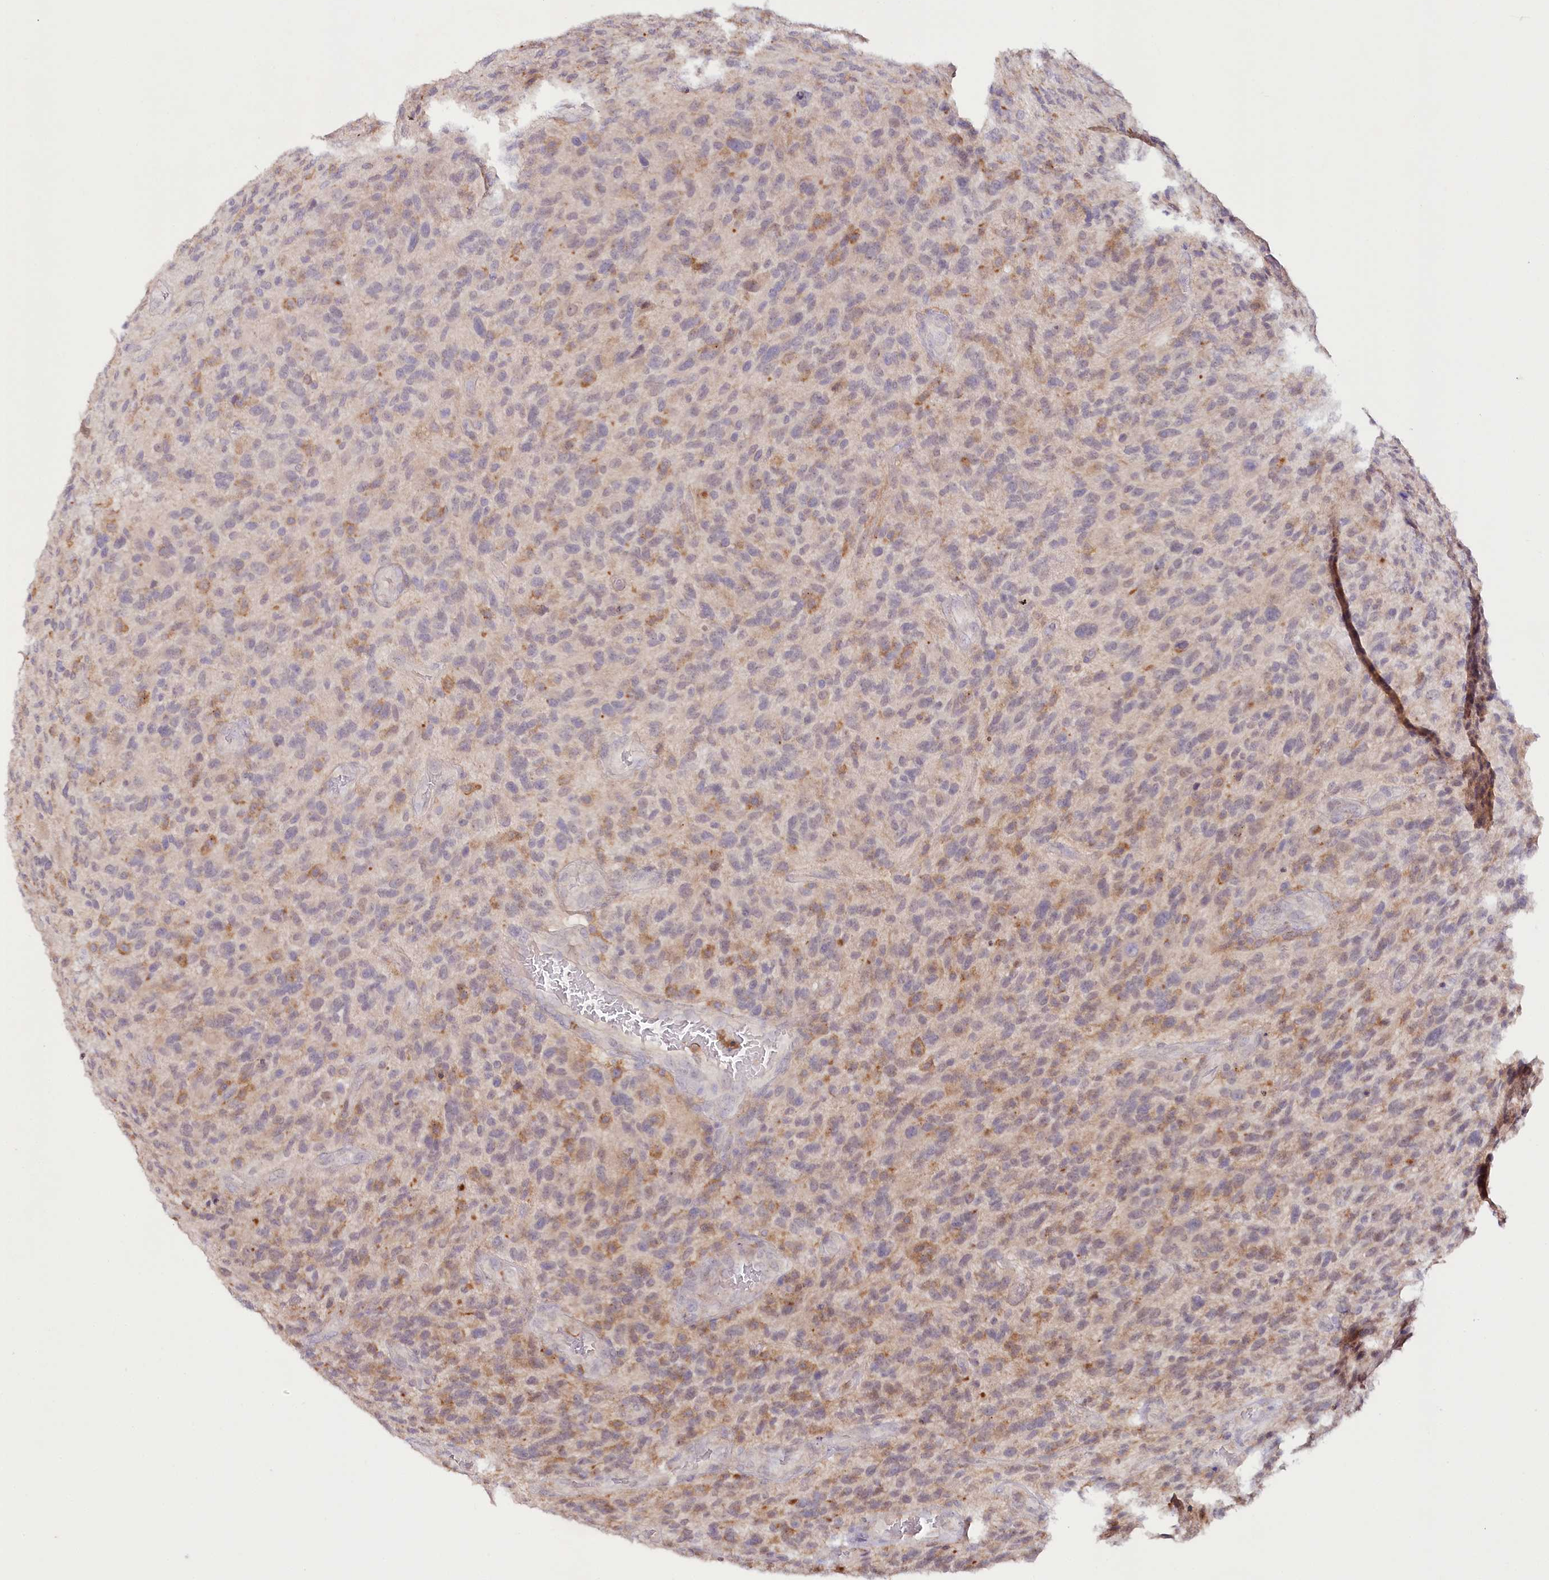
{"staining": {"intensity": "moderate", "quantity": "25%-75%", "location": "cytoplasmic/membranous"}, "tissue": "glioma", "cell_type": "Tumor cells", "image_type": "cancer", "snomed": [{"axis": "morphology", "description": "Glioma, malignant, High grade"}, {"axis": "topography", "description": "Brain"}], "caption": "High-magnification brightfield microscopy of high-grade glioma (malignant) stained with DAB (brown) and counterstained with hematoxylin (blue). tumor cells exhibit moderate cytoplasmic/membranous staining is appreciated in approximately25%-75% of cells.", "gene": "ALDH3B1", "patient": {"sex": "male", "age": 47}}